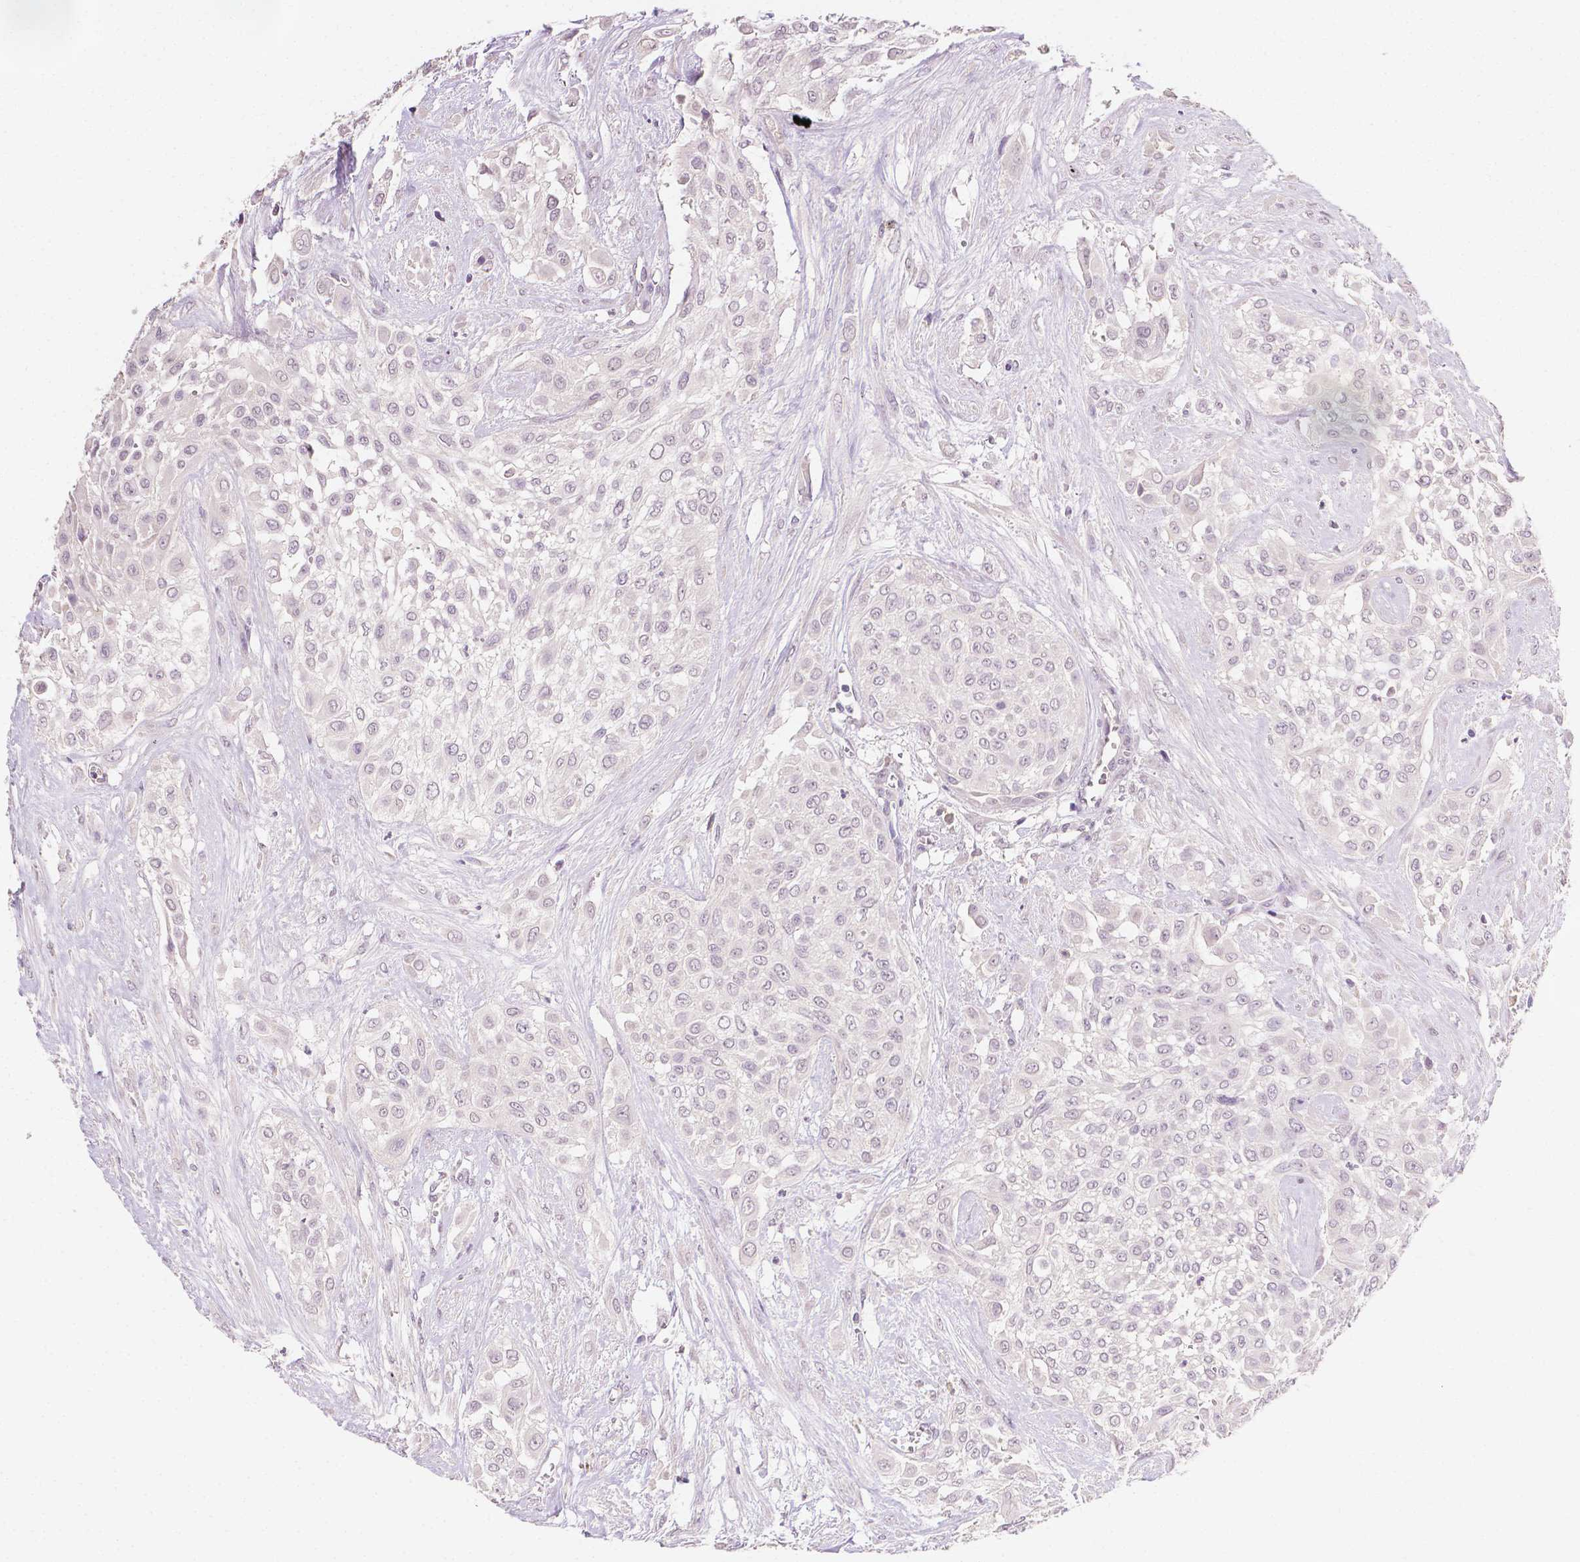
{"staining": {"intensity": "negative", "quantity": "none", "location": "none"}, "tissue": "urothelial cancer", "cell_type": "Tumor cells", "image_type": "cancer", "snomed": [{"axis": "morphology", "description": "Urothelial carcinoma, High grade"}, {"axis": "topography", "description": "Urinary bladder"}], "caption": "This is an immunohistochemistry photomicrograph of human urothelial cancer. There is no positivity in tumor cells.", "gene": "TGM1", "patient": {"sex": "male", "age": 57}}